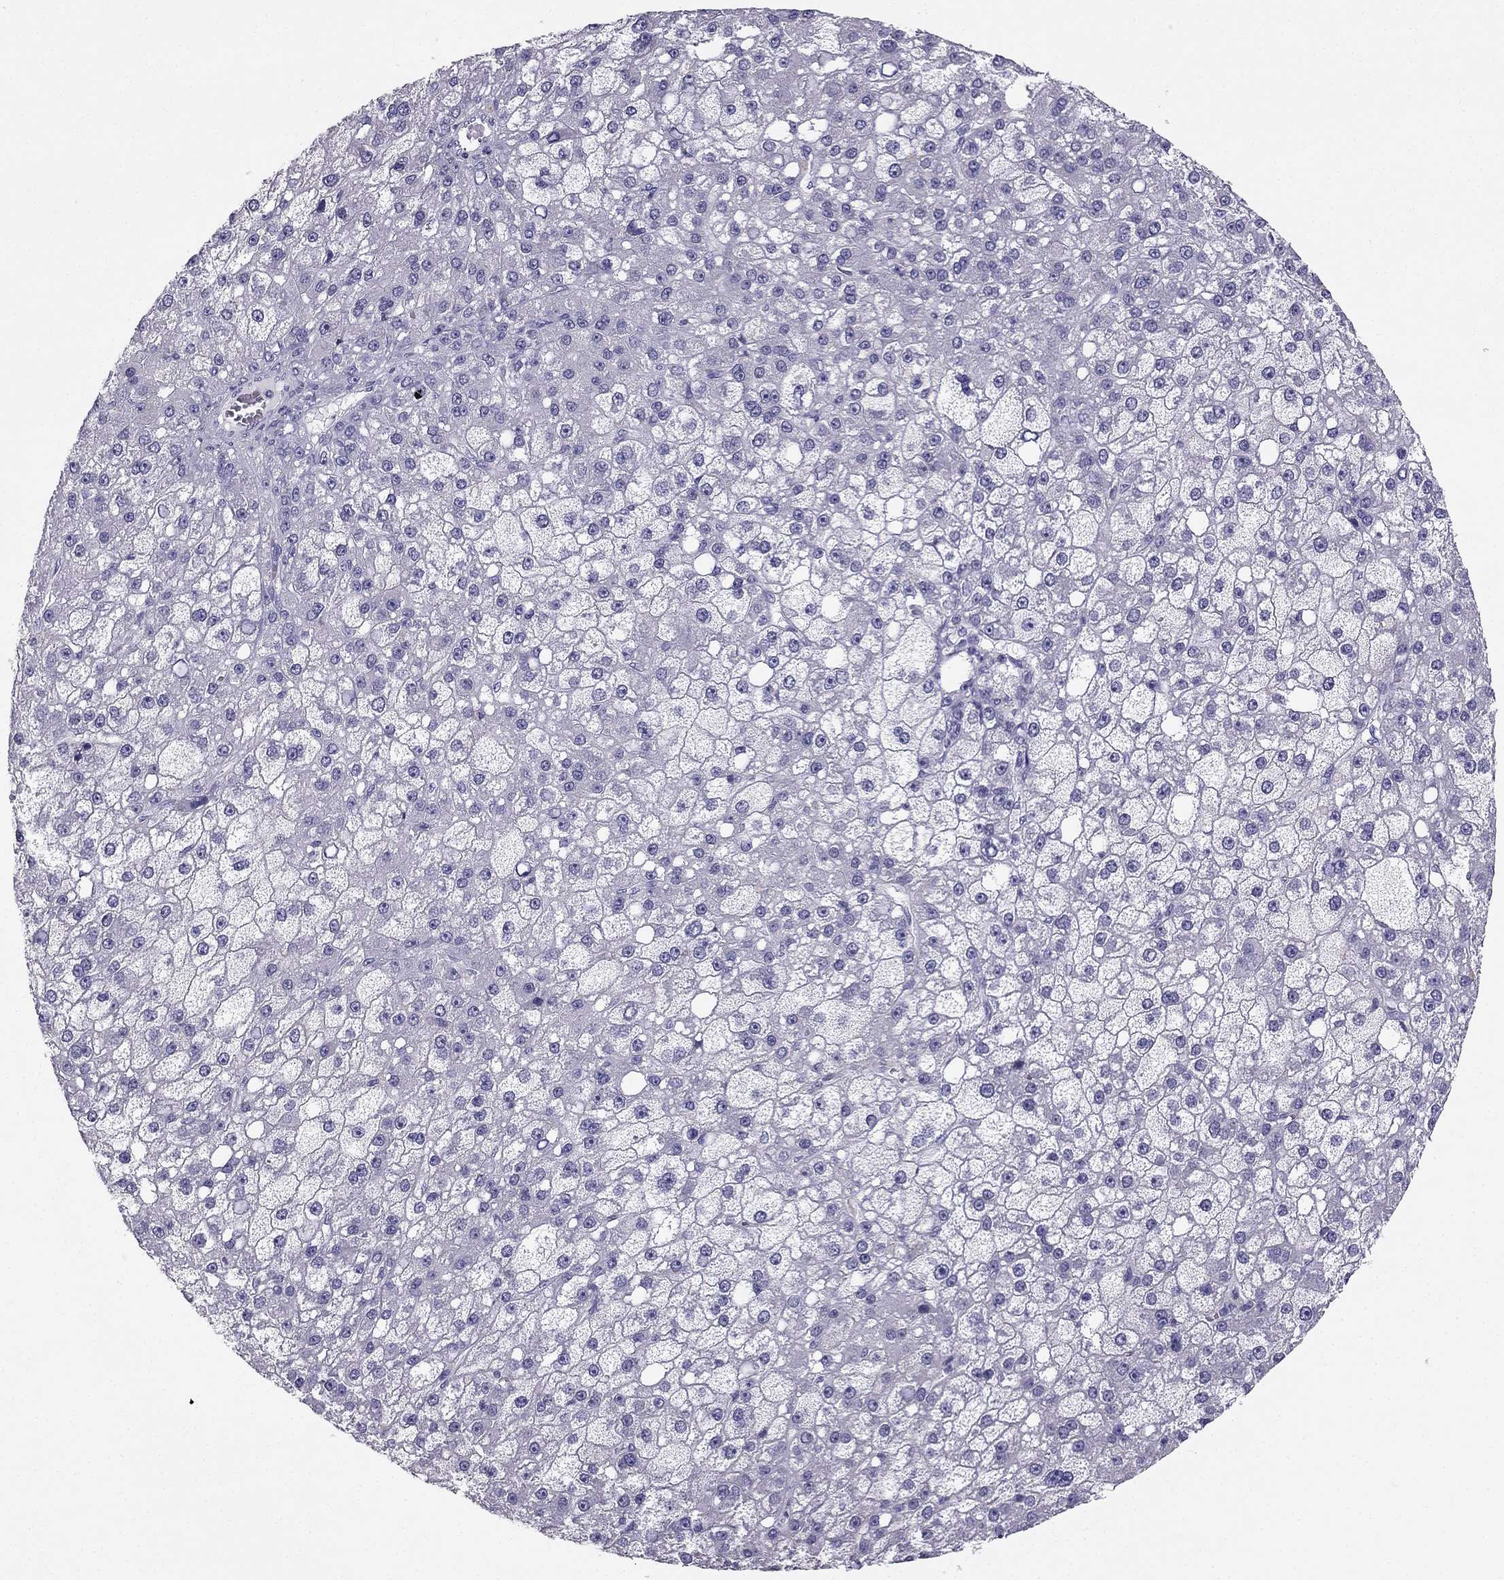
{"staining": {"intensity": "negative", "quantity": "none", "location": "none"}, "tissue": "liver cancer", "cell_type": "Tumor cells", "image_type": "cancer", "snomed": [{"axis": "morphology", "description": "Carcinoma, Hepatocellular, NOS"}, {"axis": "topography", "description": "Liver"}], "caption": "There is no significant positivity in tumor cells of liver cancer.", "gene": "LMTK3", "patient": {"sex": "male", "age": 67}}